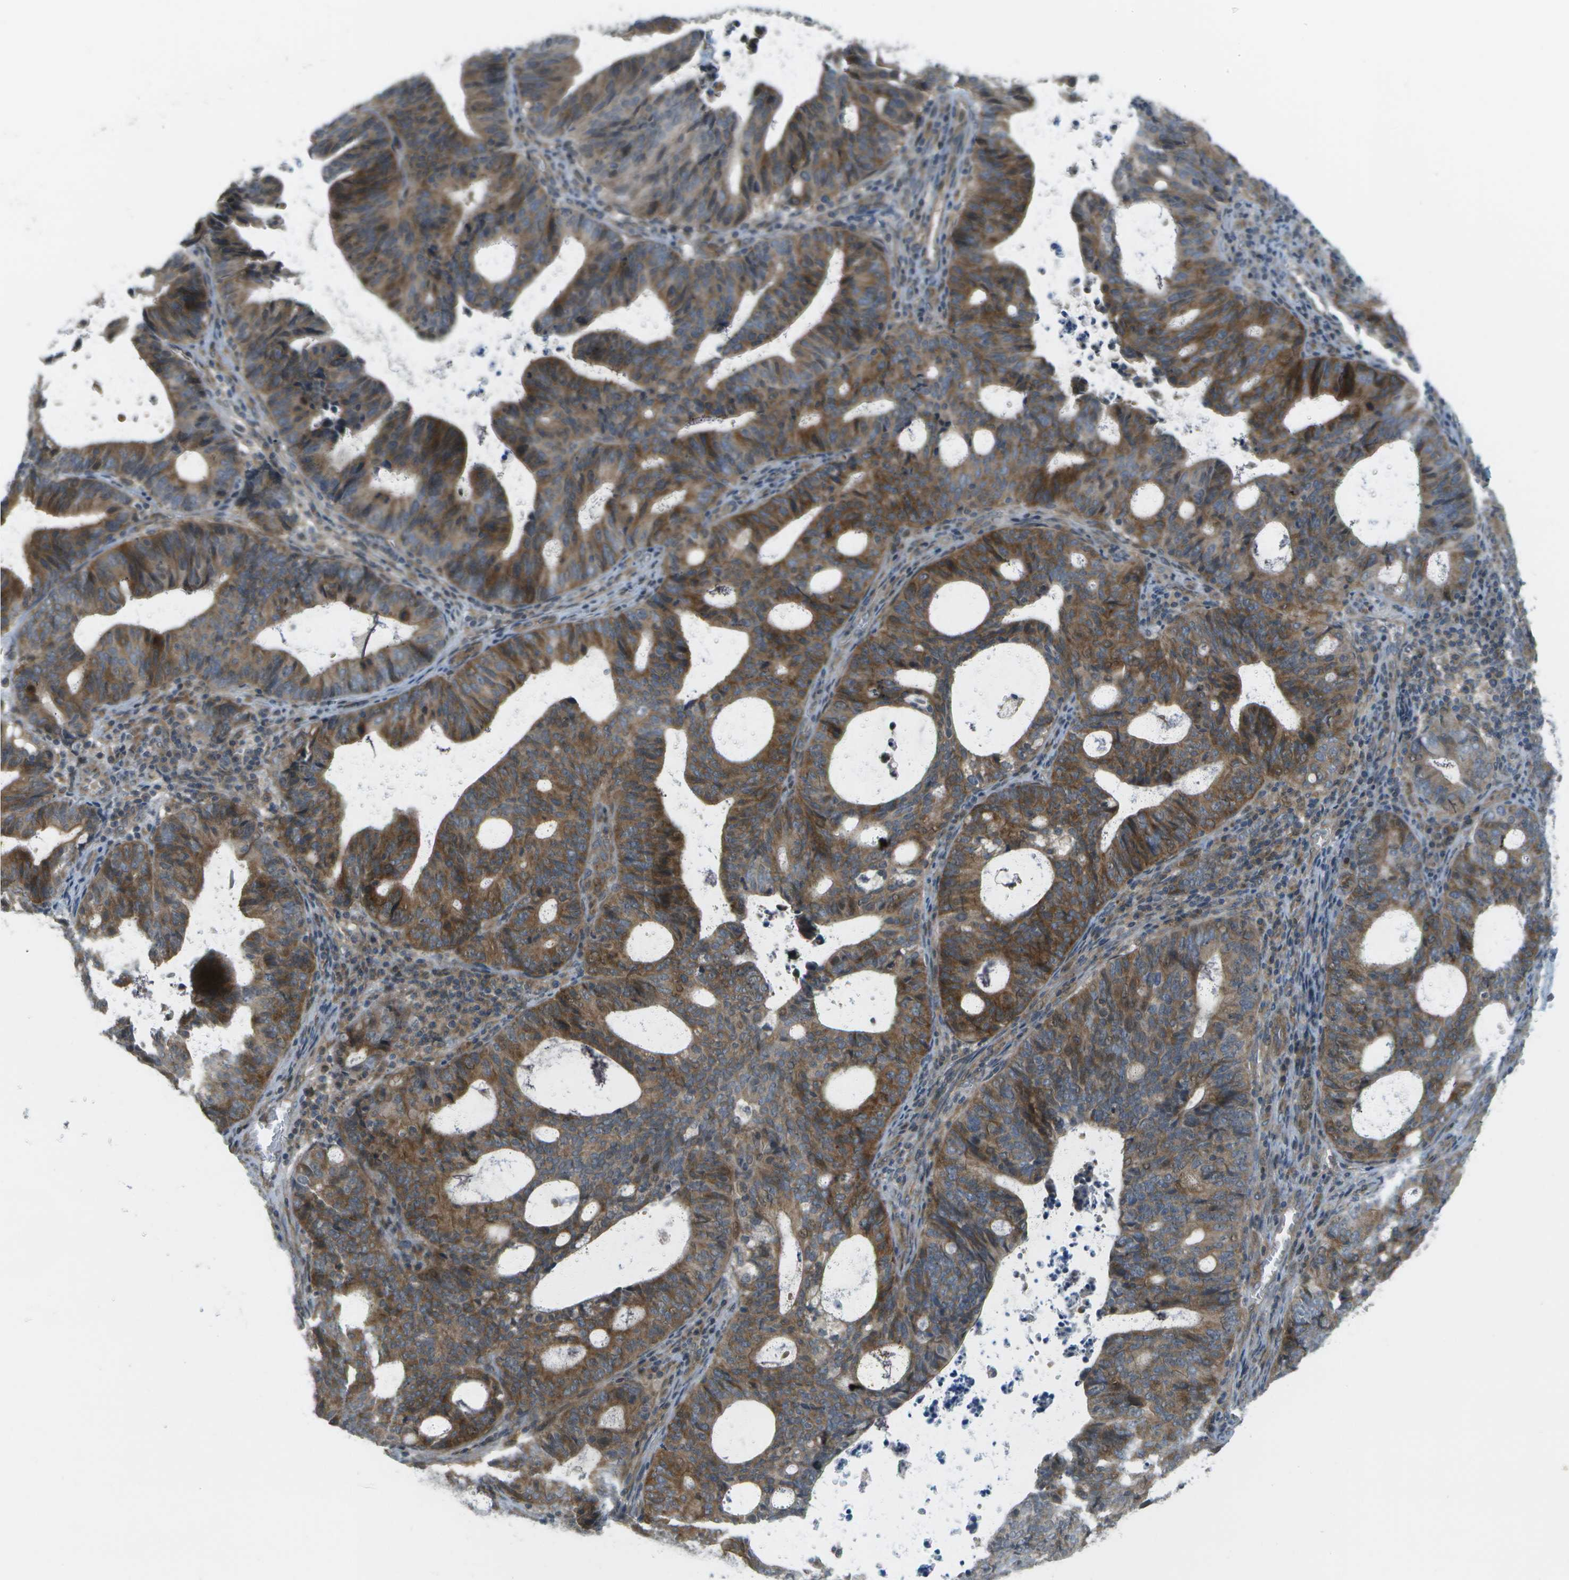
{"staining": {"intensity": "moderate", "quantity": ">75%", "location": "cytoplasmic/membranous"}, "tissue": "endometrial cancer", "cell_type": "Tumor cells", "image_type": "cancer", "snomed": [{"axis": "morphology", "description": "Adenocarcinoma, NOS"}, {"axis": "topography", "description": "Uterus"}], "caption": "The image displays staining of endometrial adenocarcinoma, revealing moderate cytoplasmic/membranous protein staining (brown color) within tumor cells.", "gene": "WNK2", "patient": {"sex": "female", "age": 83}}